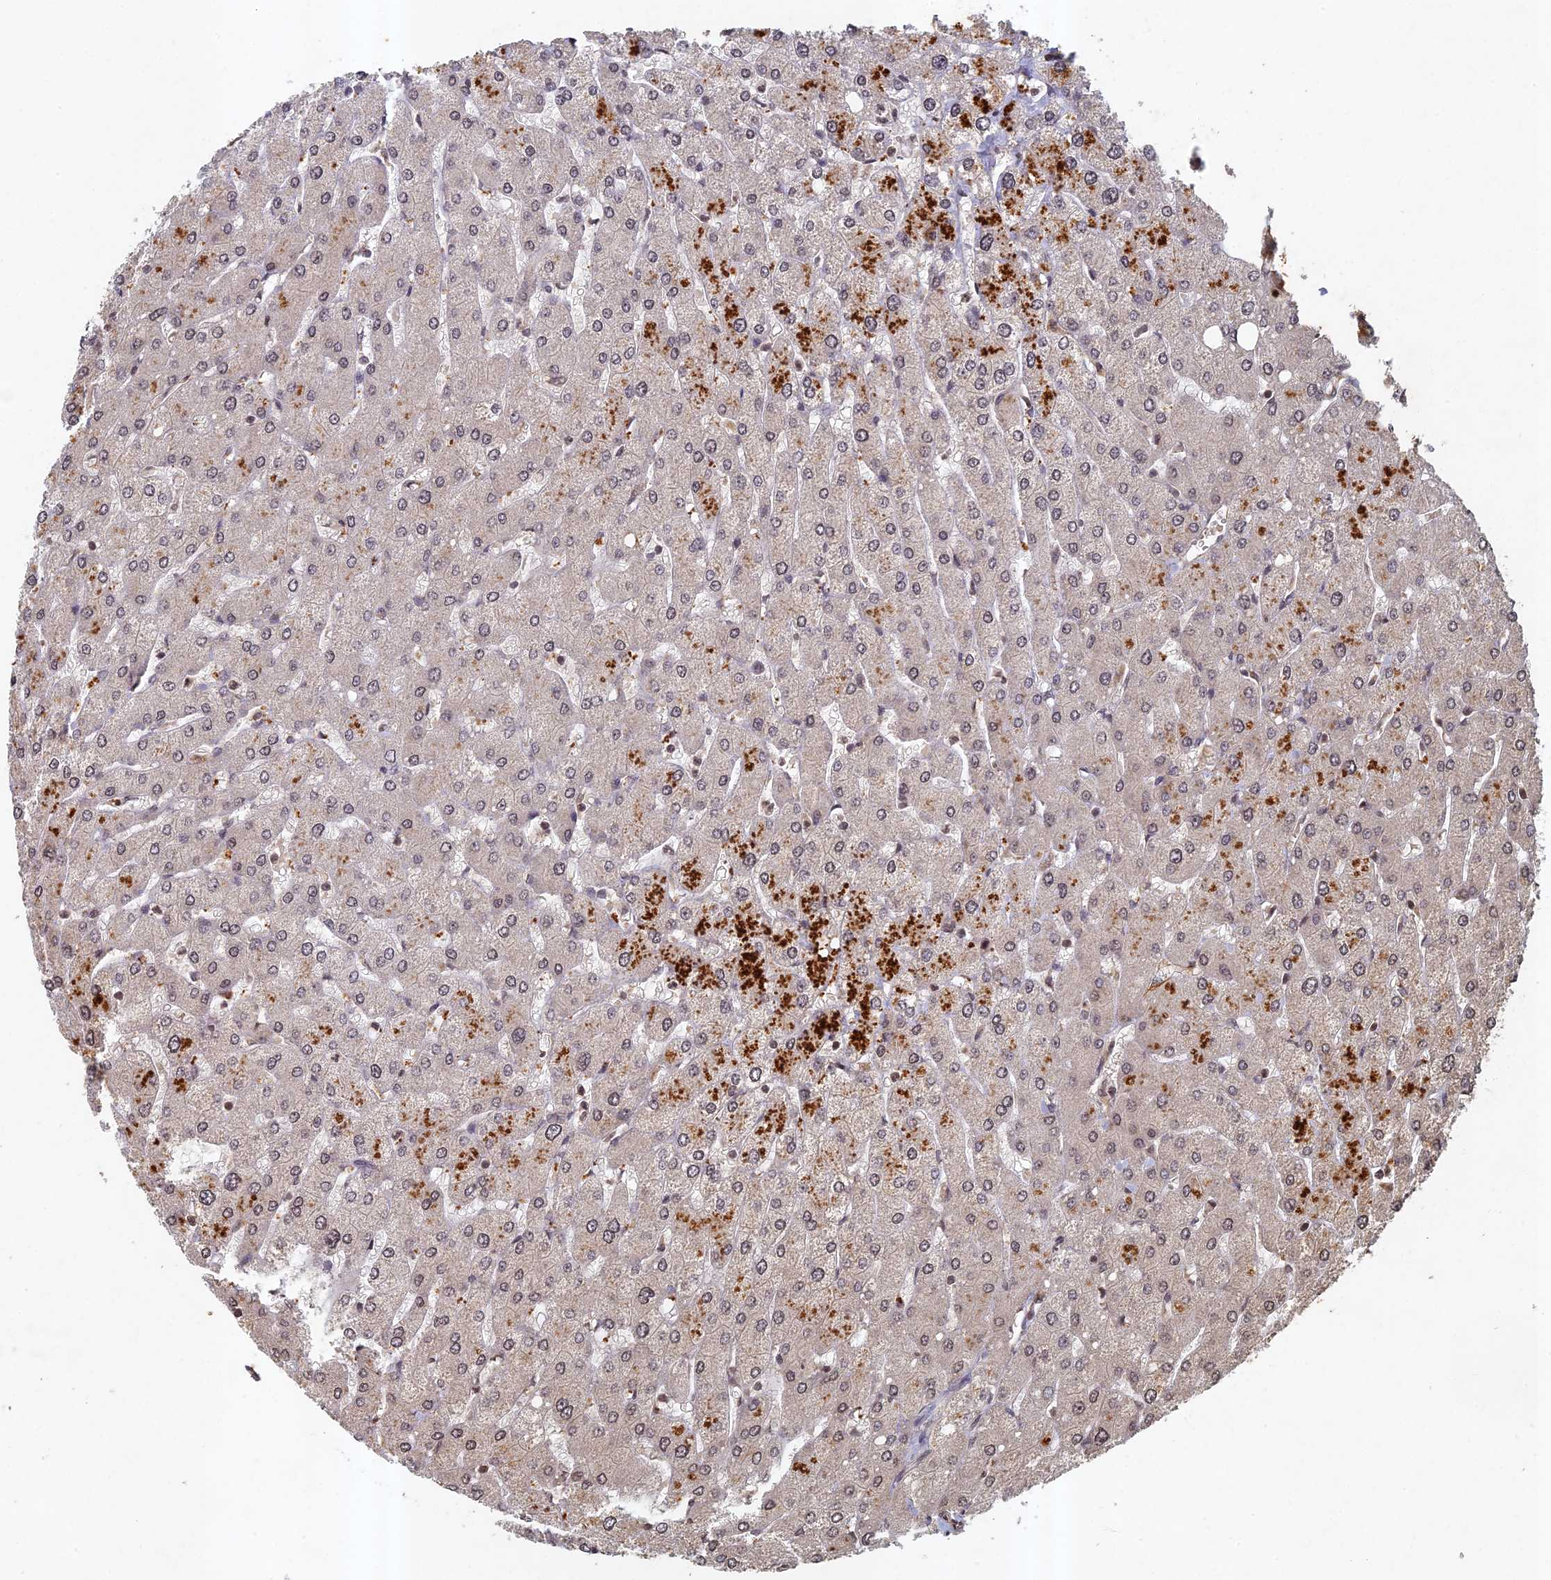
{"staining": {"intensity": "weak", "quantity": "<25%", "location": "cytoplasmic/membranous"}, "tissue": "liver", "cell_type": "Cholangiocytes", "image_type": "normal", "snomed": [{"axis": "morphology", "description": "Normal tissue, NOS"}, {"axis": "topography", "description": "Liver"}], "caption": "The micrograph displays no significant positivity in cholangiocytes of liver.", "gene": "ABCB10", "patient": {"sex": "male", "age": 55}}